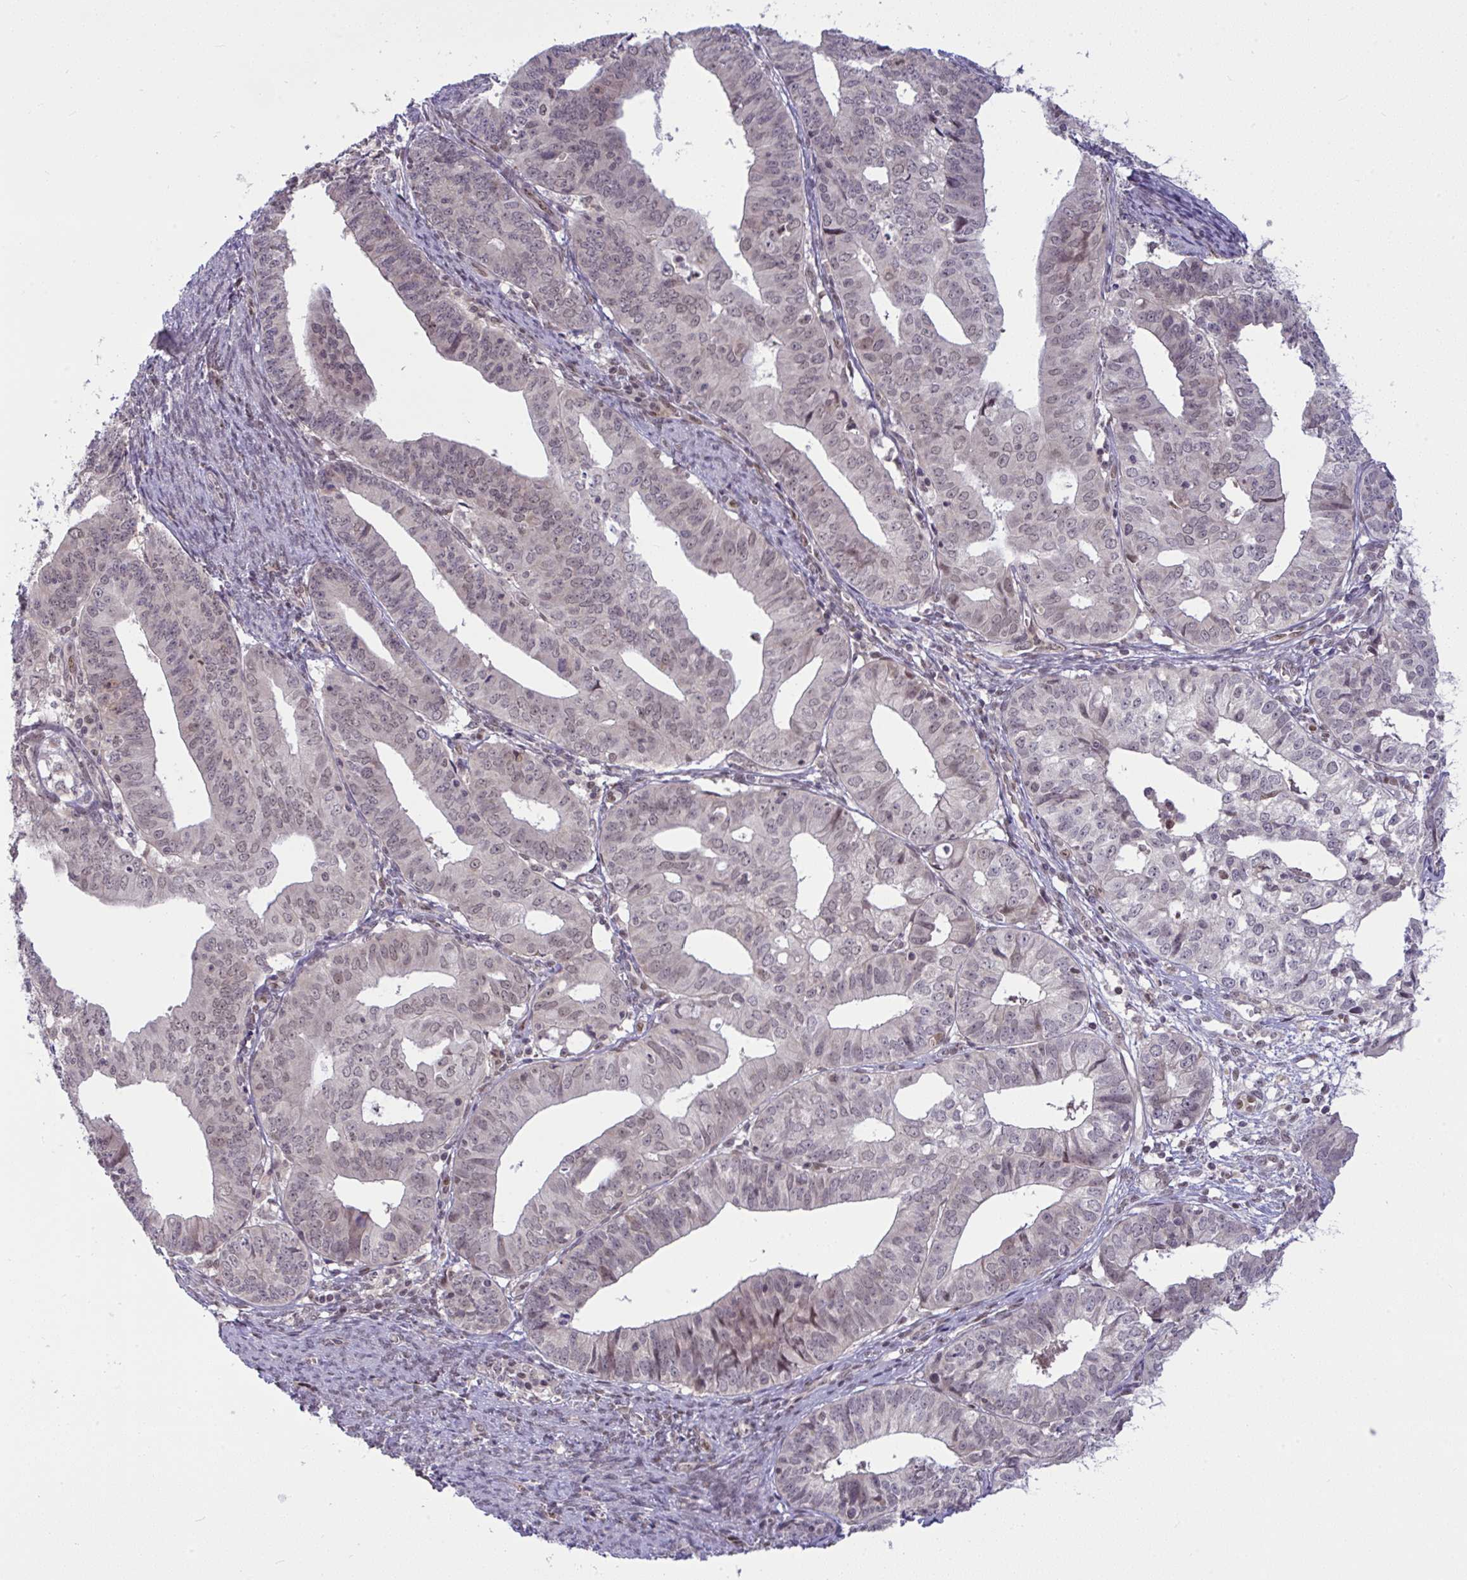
{"staining": {"intensity": "weak", "quantity": "25%-75%", "location": "nuclear"}, "tissue": "endometrial cancer", "cell_type": "Tumor cells", "image_type": "cancer", "snomed": [{"axis": "morphology", "description": "Adenocarcinoma, NOS"}, {"axis": "topography", "description": "Endometrium"}], "caption": "IHC staining of endometrial cancer, which exhibits low levels of weak nuclear staining in about 25%-75% of tumor cells indicating weak nuclear protein positivity. The staining was performed using DAB (3,3'-diaminobenzidine) (brown) for protein detection and nuclei were counterstained in hematoxylin (blue).", "gene": "KLF2", "patient": {"sex": "female", "age": 56}}